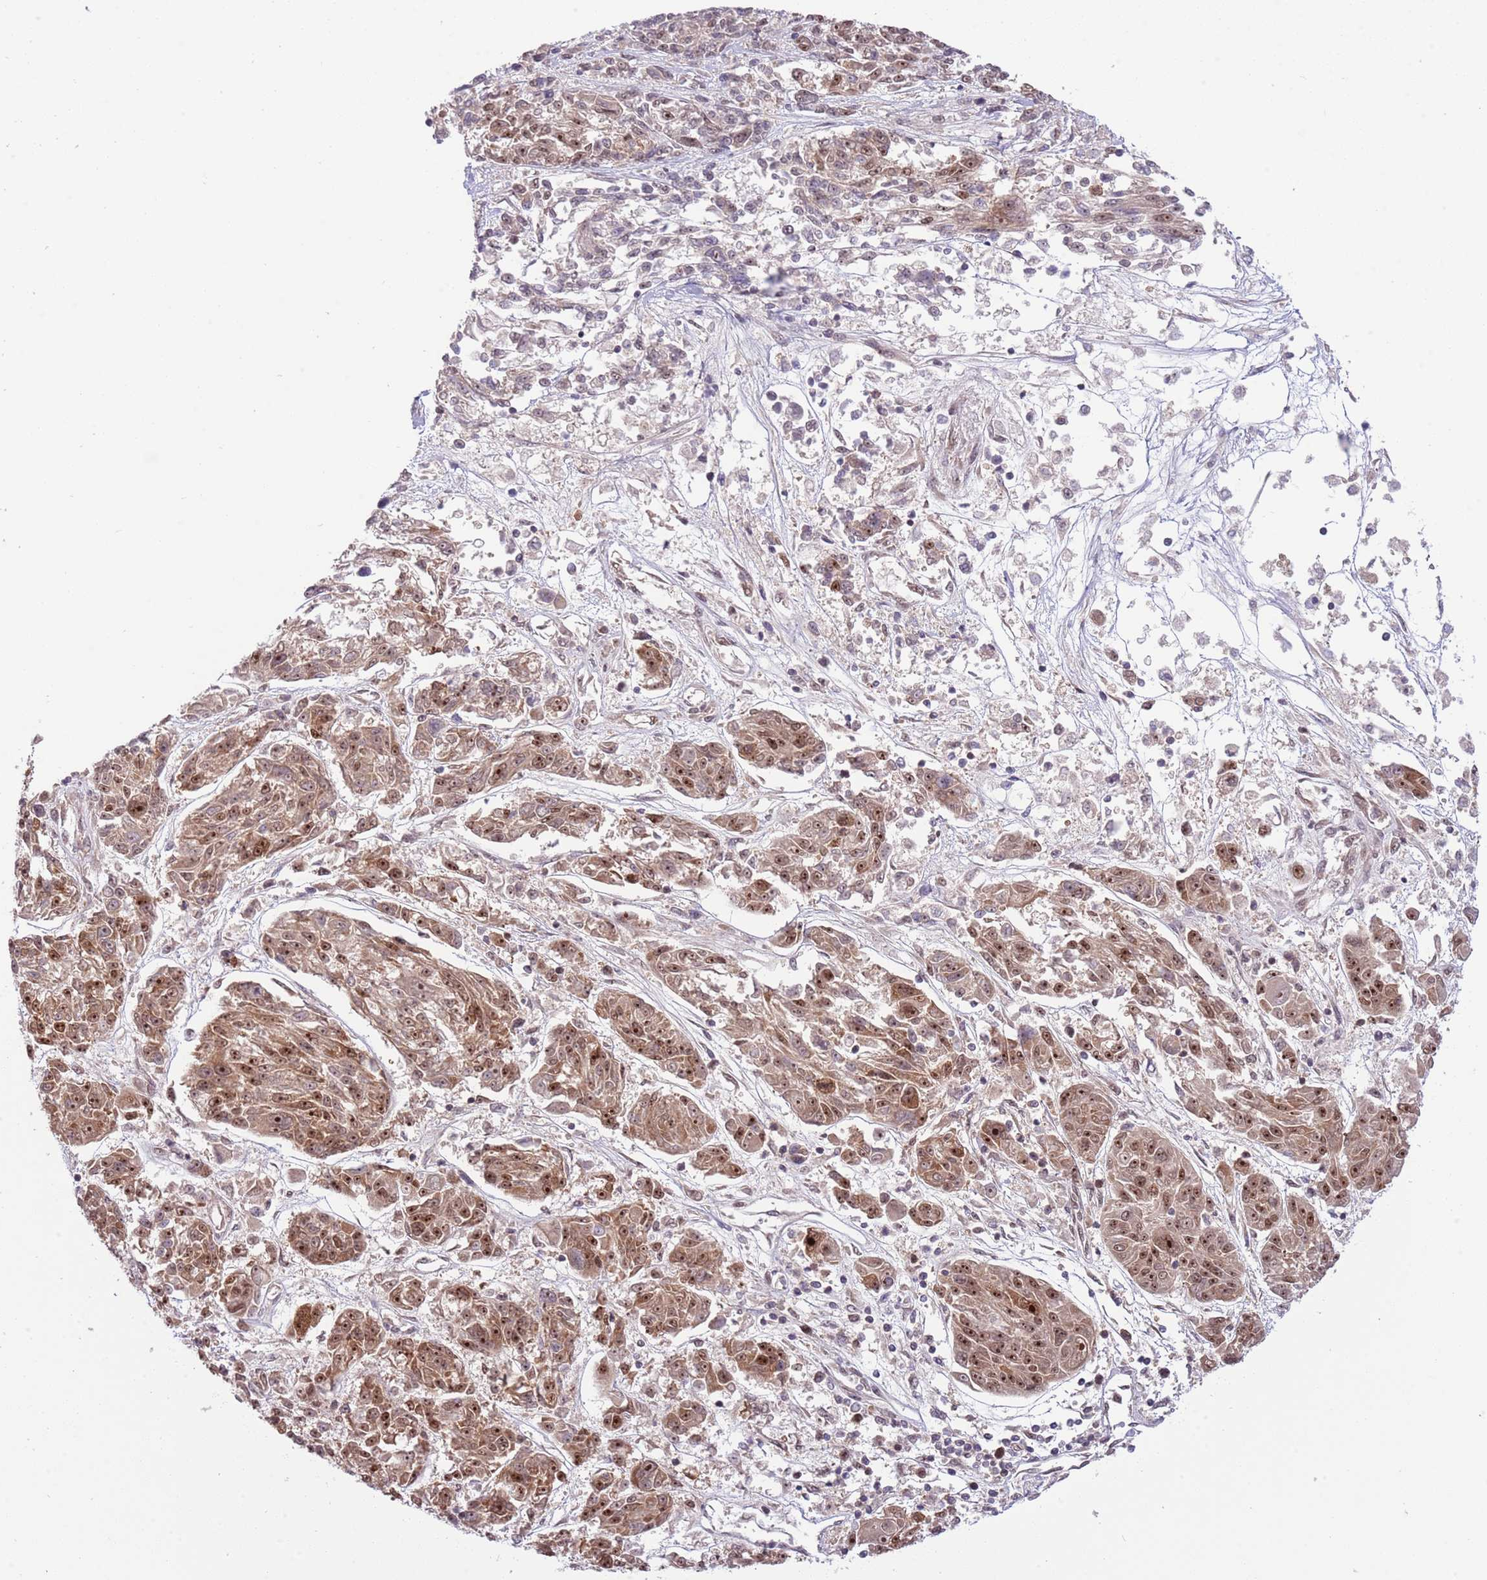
{"staining": {"intensity": "moderate", "quantity": ">75%", "location": "cytoplasmic/membranous,nuclear"}, "tissue": "melanoma", "cell_type": "Tumor cells", "image_type": "cancer", "snomed": [{"axis": "morphology", "description": "Malignant melanoma, NOS"}, {"axis": "topography", "description": "Skin"}], "caption": "A photomicrograph of malignant melanoma stained for a protein reveals moderate cytoplasmic/membranous and nuclear brown staining in tumor cells. The protein is stained brown, and the nuclei are stained in blue (DAB (3,3'-diaminobenzidine) IHC with brightfield microscopy, high magnification).", "gene": "CHD1", "patient": {"sex": "male", "age": 53}}